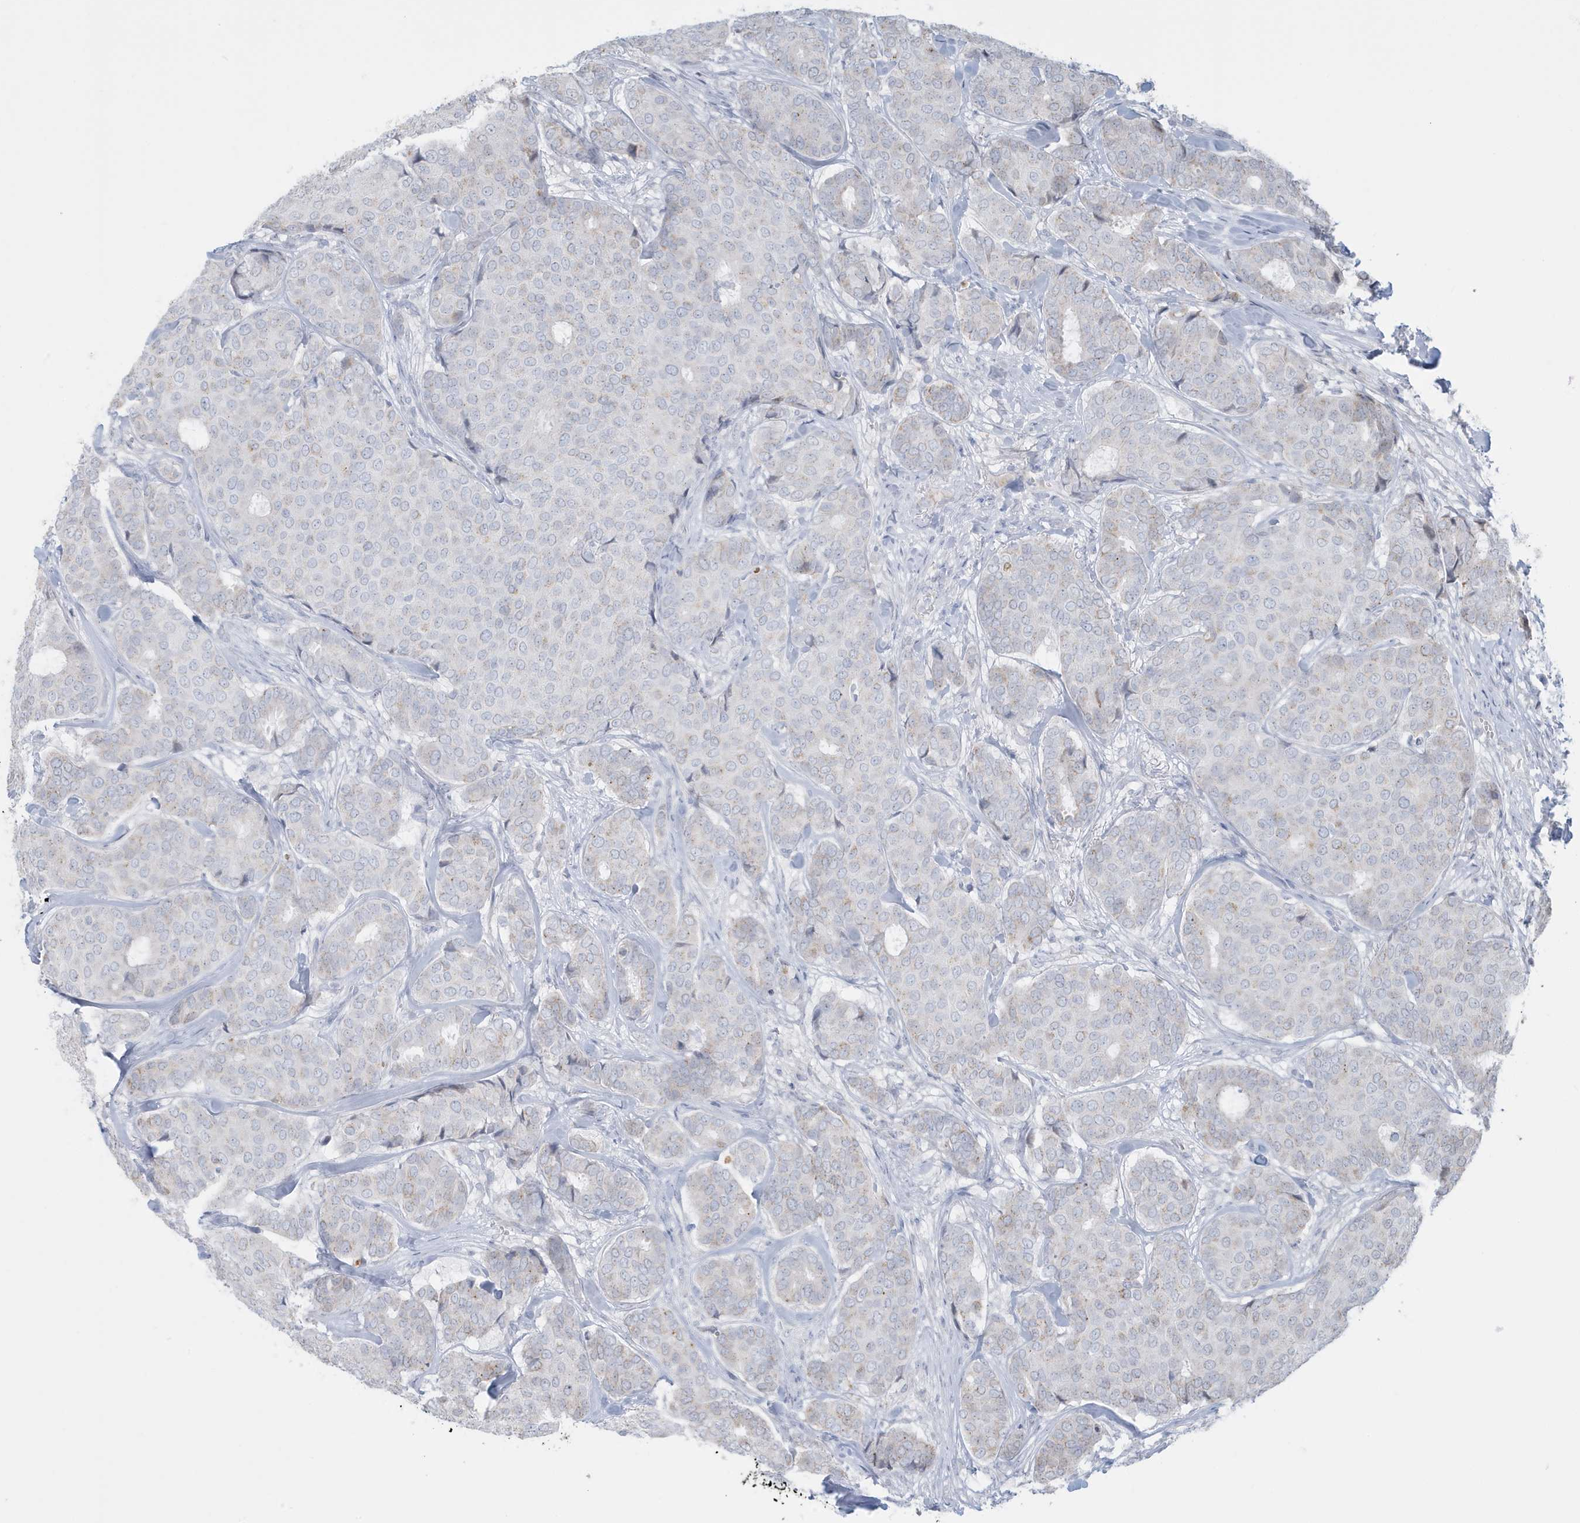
{"staining": {"intensity": "negative", "quantity": "none", "location": "none"}, "tissue": "breast cancer", "cell_type": "Tumor cells", "image_type": "cancer", "snomed": [{"axis": "morphology", "description": "Duct carcinoma"}, {"axis": "topography", "description": "Breast"}], "caption": "Tumor cells show no significant expression in breast cancer (infiltrating ductal carcinoma).", "gene": "FNDC1", "patient": {"sex": "female", "age": 75}}